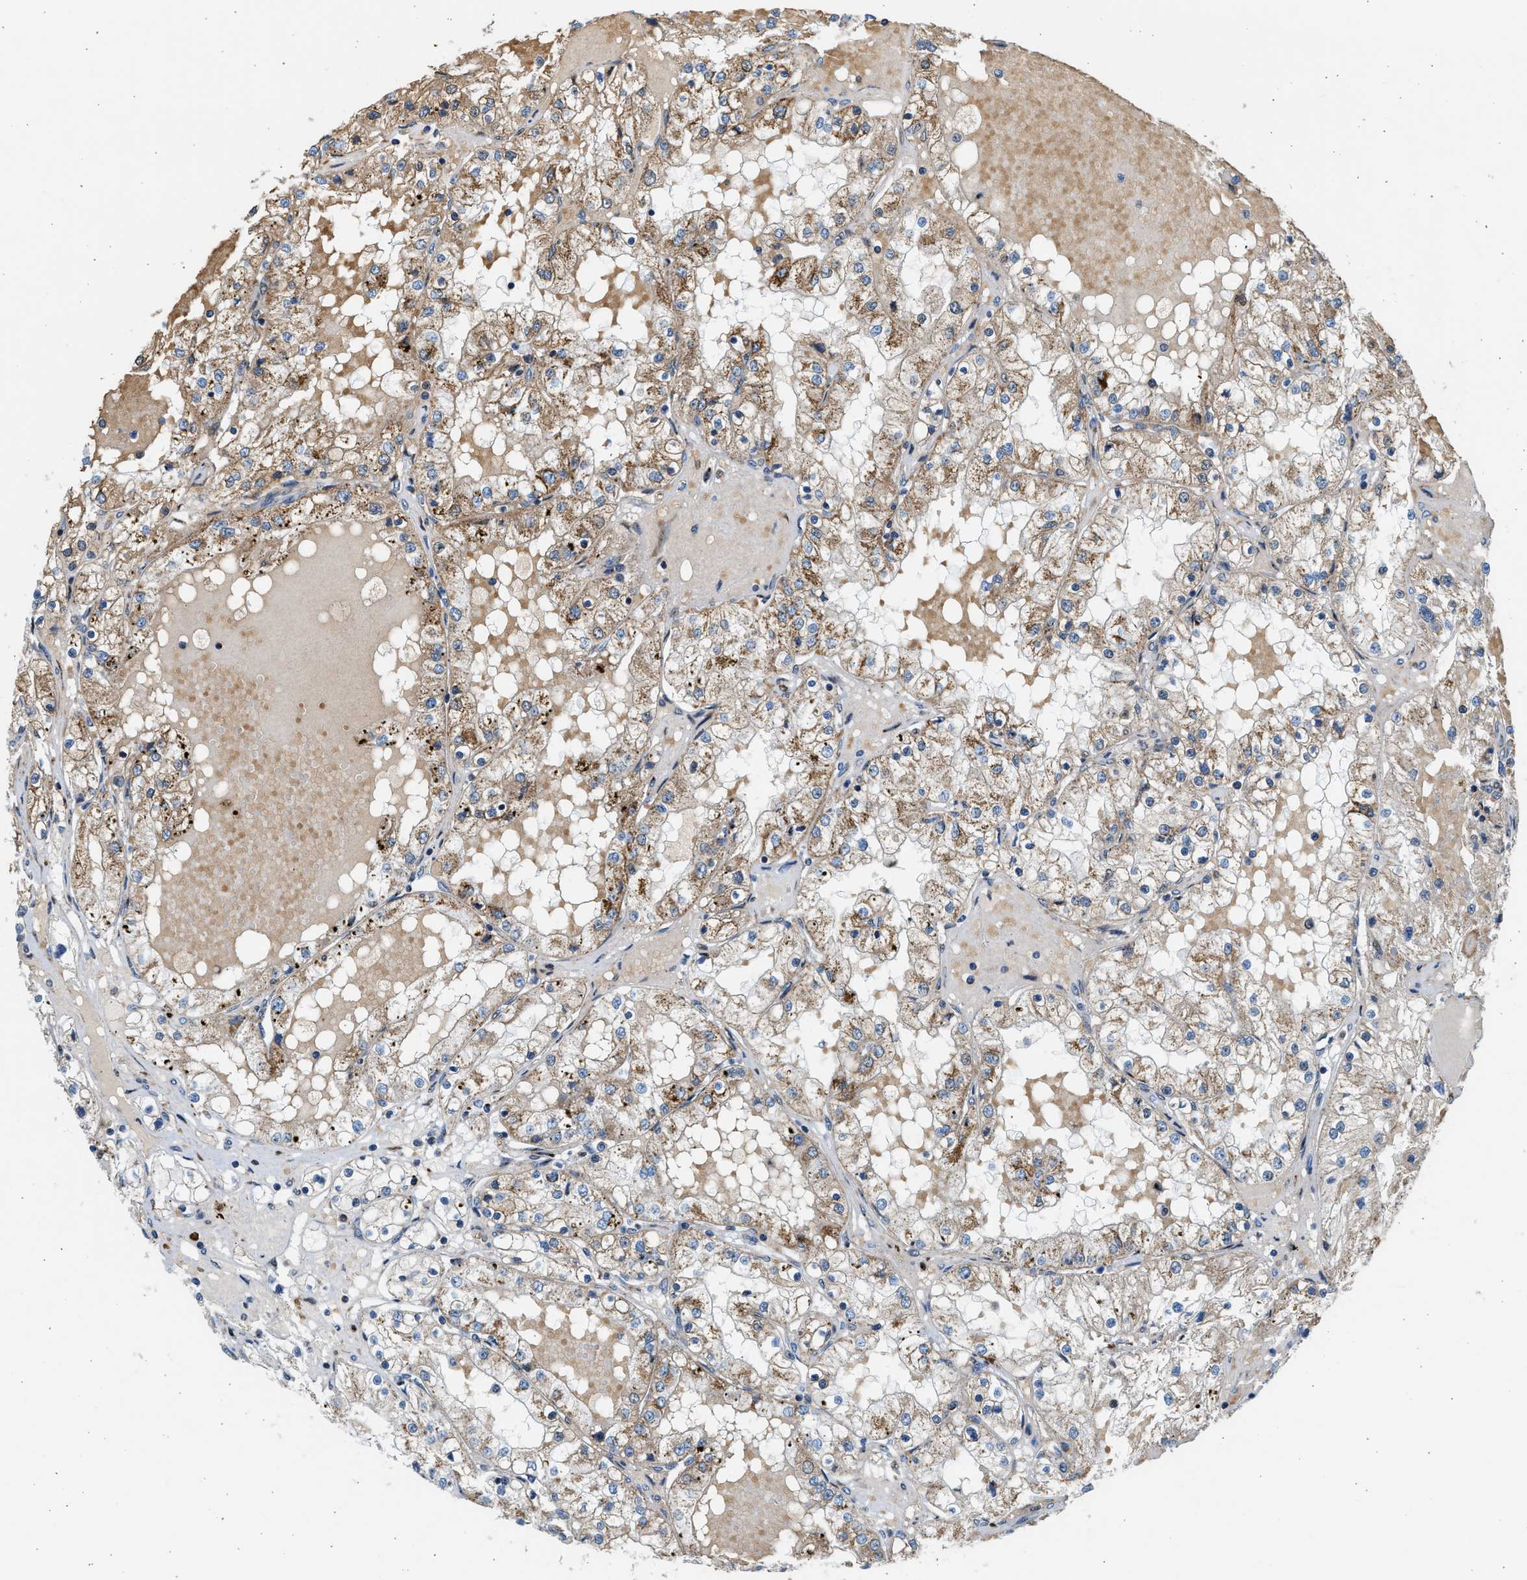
{"staining": {"intensity": "moderate", "quantity": ">75%", "location": "cytoplasmic/membranous"}, "tissue": "renal cancer", "cell_type": "Tumor cells", "image_type": "cancer", "snomed": [{"axis": "morphology", "description": "Adenocarcinoma, NOS"}, {"axis": "topography", "description": "Kidney"}], "caption": "Adenocarcinoma (renal) stained with a brown dye displays moderate cytoplasmic/membranous positive positivity in approximately >75% of tumor cells.", "gene": "KCNMB3", "patient": {"sex": "male", "age": 68}}